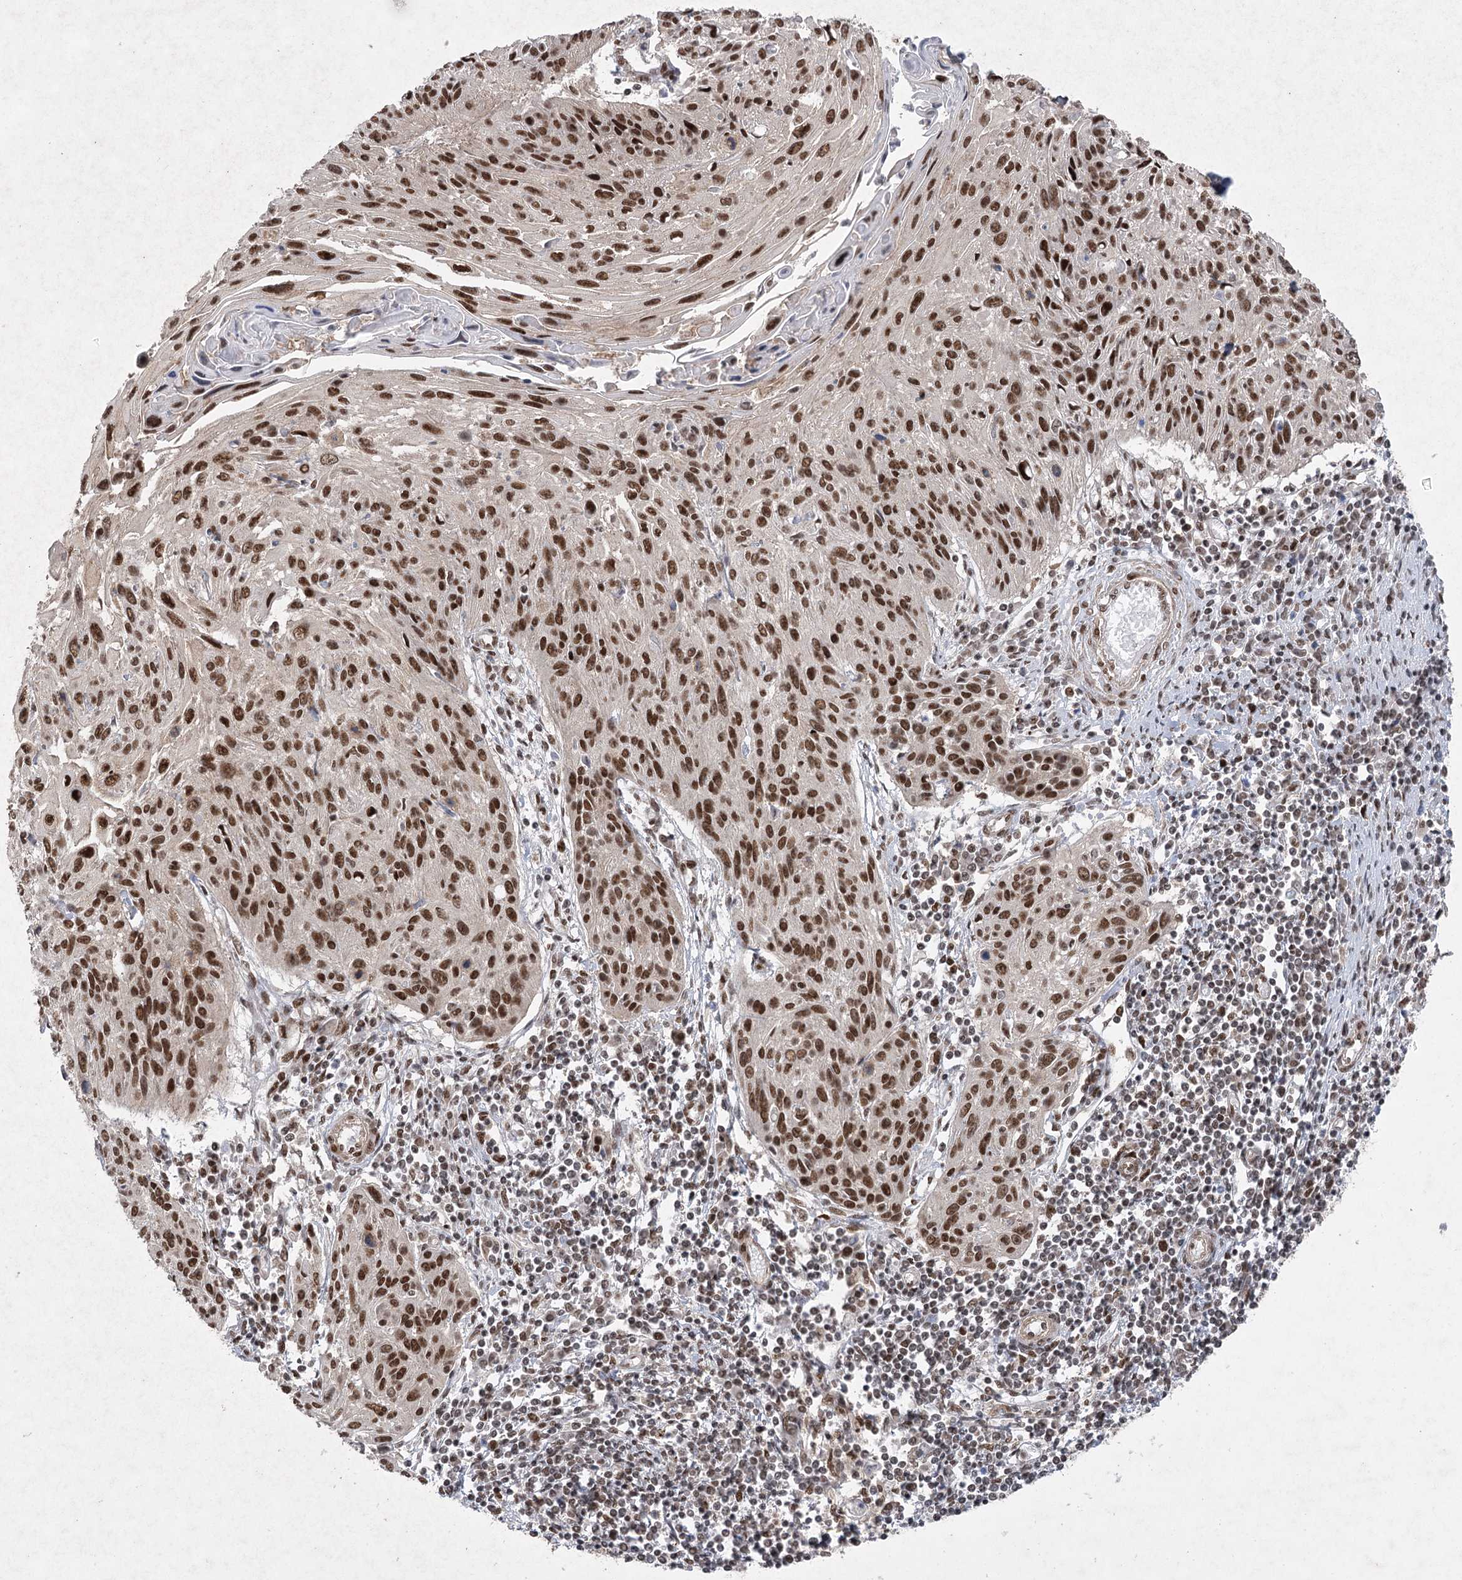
{"staining": {"intensity": "strong", "quantity": ">75%", "location": "nuclear"}, "tissue": "cervical cancer", "cell_type": "Tumor cells", "image_type": "cancer", "snomed": [{"axis": "morphology", "description": "Squamous cell carcinoma, NOS"}, {"axis": "topography", "description": "Cervix"}], "caption": "Immunohistochemical staining of human cervical squamous cell carcinoma displays high levels of strong nuclear staining in about >75% of tumor cells.", "gene": "ZCCHC8", "patient": {"sex": "female", "age": 51}}